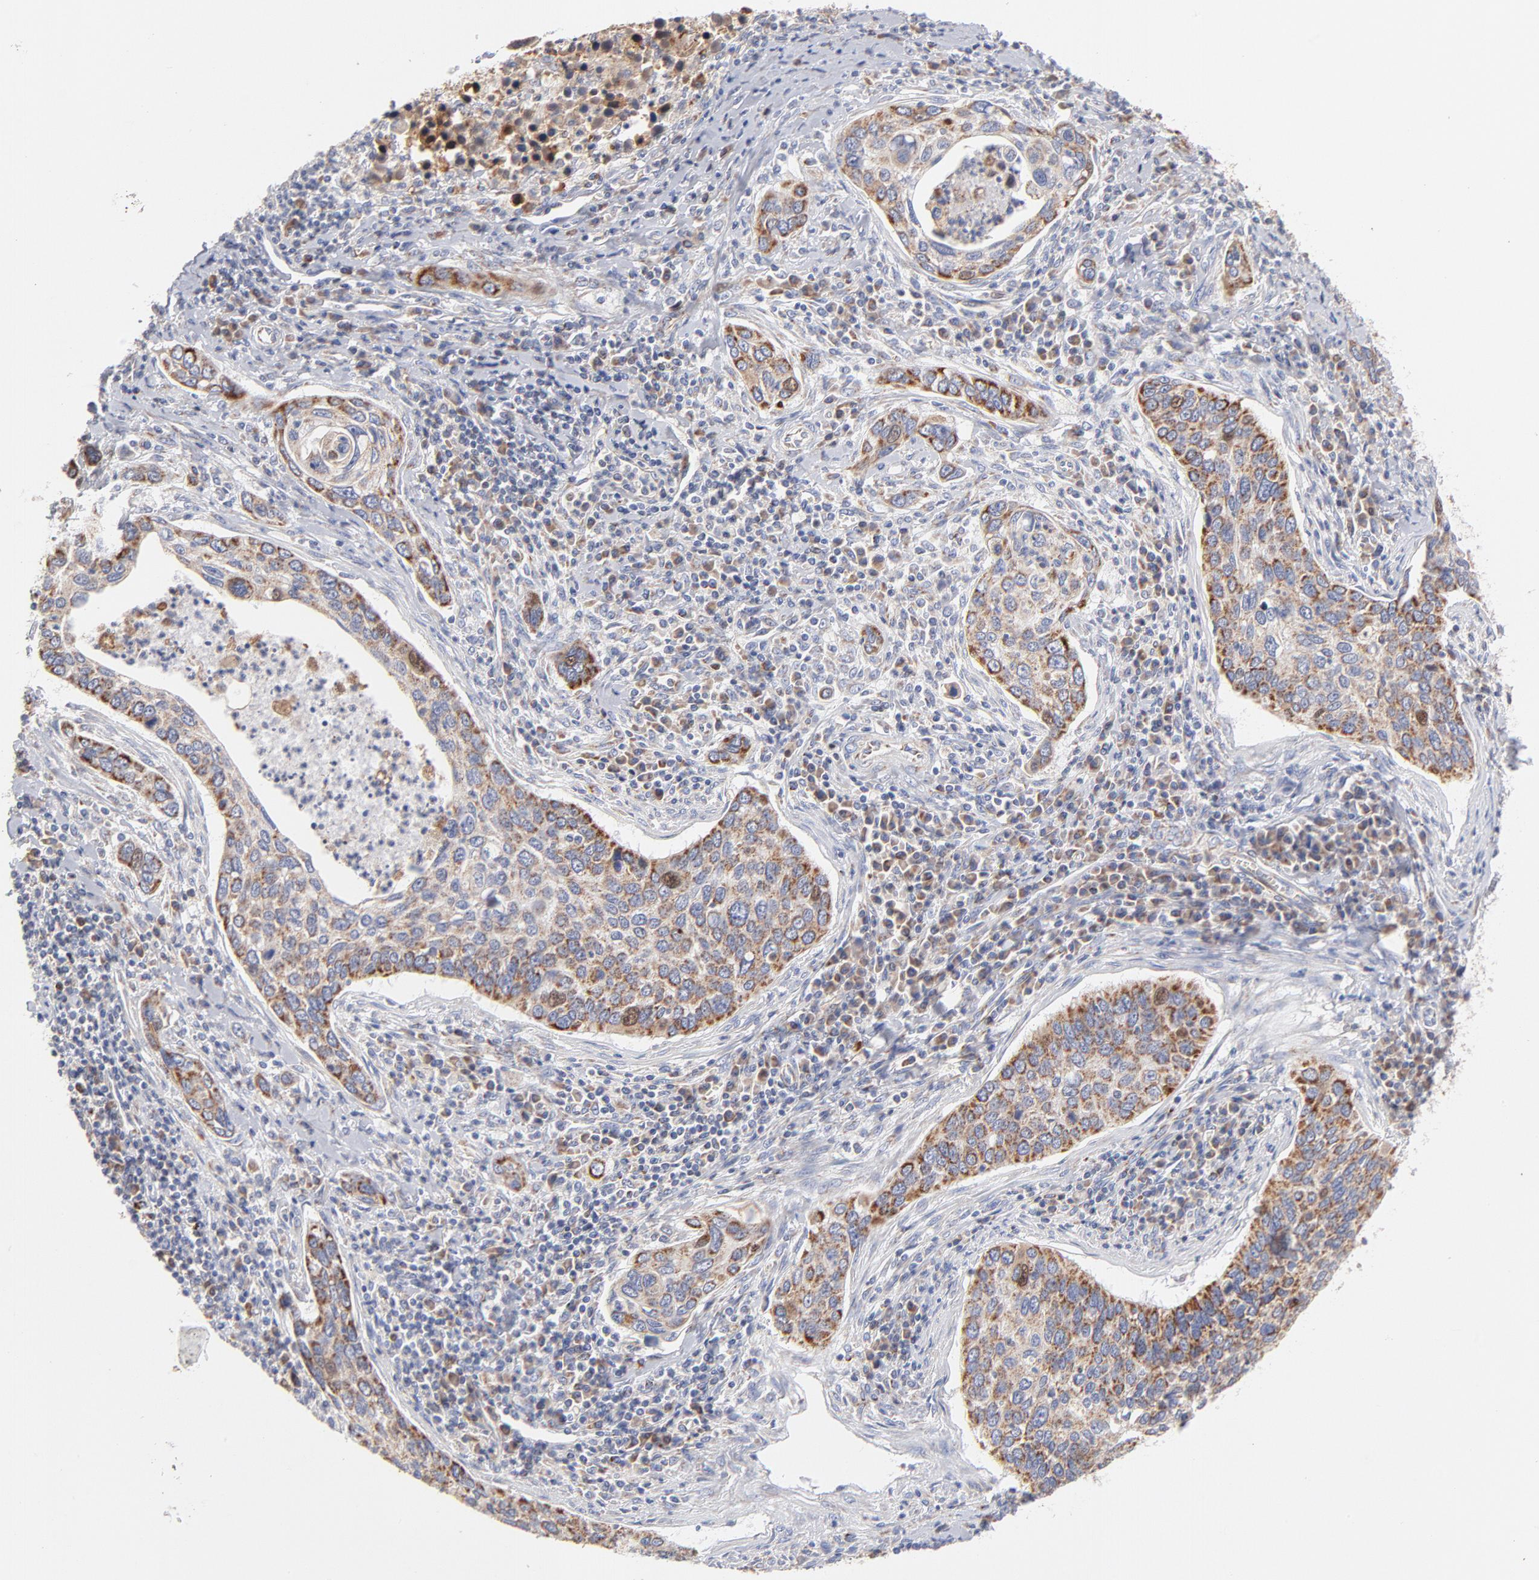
{"staining": {"intensity": "moderate", "quantity": "<25%", "location": "cytoplasmic/membranous"}, "tissue": "cervical cancer", "cell_type": "Tumor cells", "image_type": "cancer", "snomed": [{"axis": "morphology", "description": "Squamous cell carcinoma, NOS"}, {"axis": "topography", "description": "Cervix"}], "caption": "Immunohistochemical staining of cervical cancer (squamous cell carcinoma) demonstrates moderate cytoplasmic/membranous protein expression in approximately <25% of tumor cells. (Stains: DAB in brown, nuclei in blue, Microscopy: brightfield microscopy at high magnification).", "gene": "TIMM8A", "patient": {"sex": "female", "age": 53}}